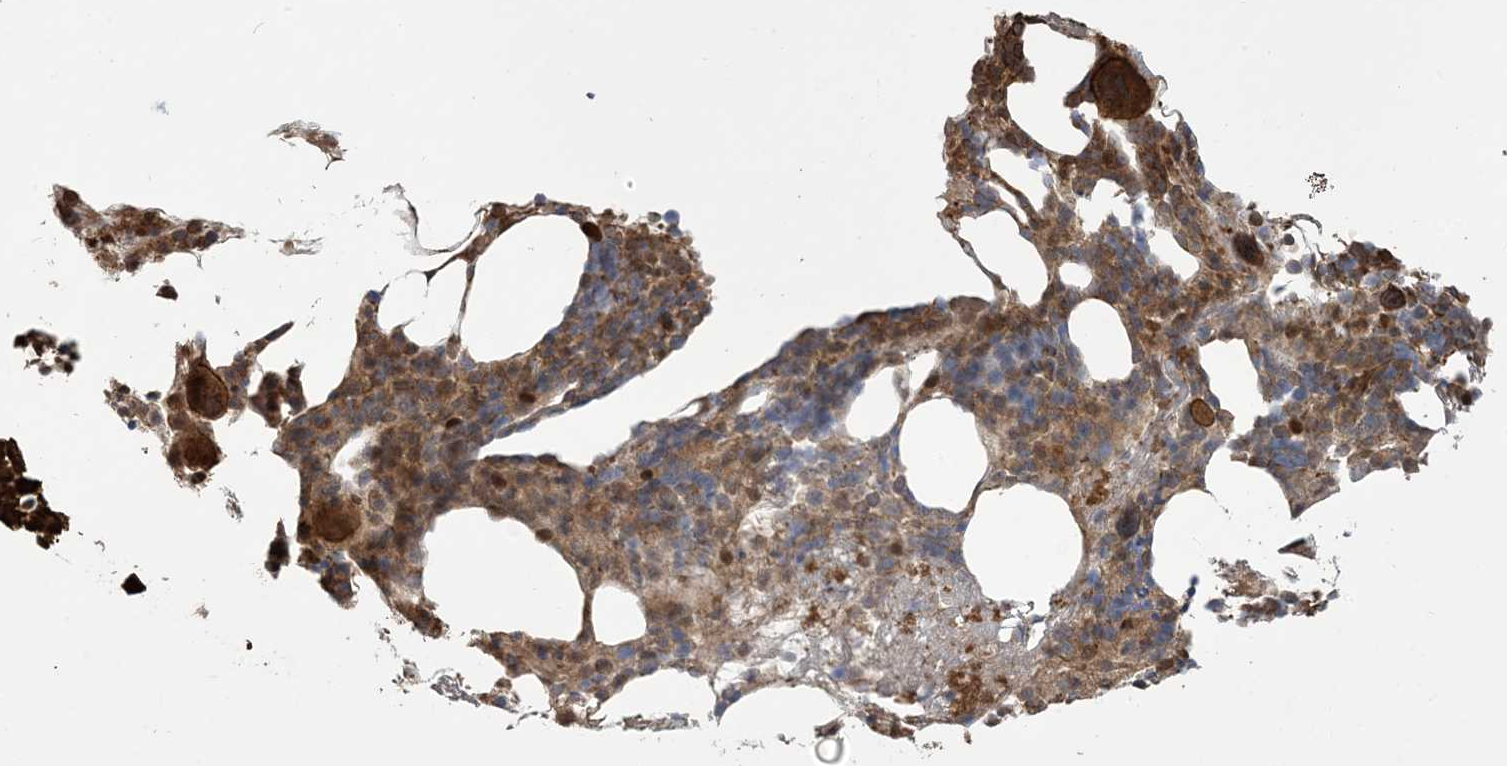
{"staining": {"intensity": "moderate", "quantity": "25%-75%", "location": "cytoplasmic/membranous"}, "tissue": "bone marrow", "cell_type": "Hematopoietic cells", "image_type": "normal", "snomed": [{"axis": "morphology", "description": "Normal tissue, NOS"}, {"axis": "morphology", "description": "Inflammation, NOS"}, {"axis": "topography", "description": "Bone marrow"}], "caption": "High-magnification brightfield microscopy of normal bone marrow stained with DAB (brown) and counterstained with hematoxylin (blue). hematopoietic cells exhibit moderate cytoplasmic/membranous staining is identified in approximately25%-75% of cells. The protein of interest is shown in brown color, while the nuclei are stained blue.", "gene": "KLHL18", "patient": {"sex": "female", "age": 77}}